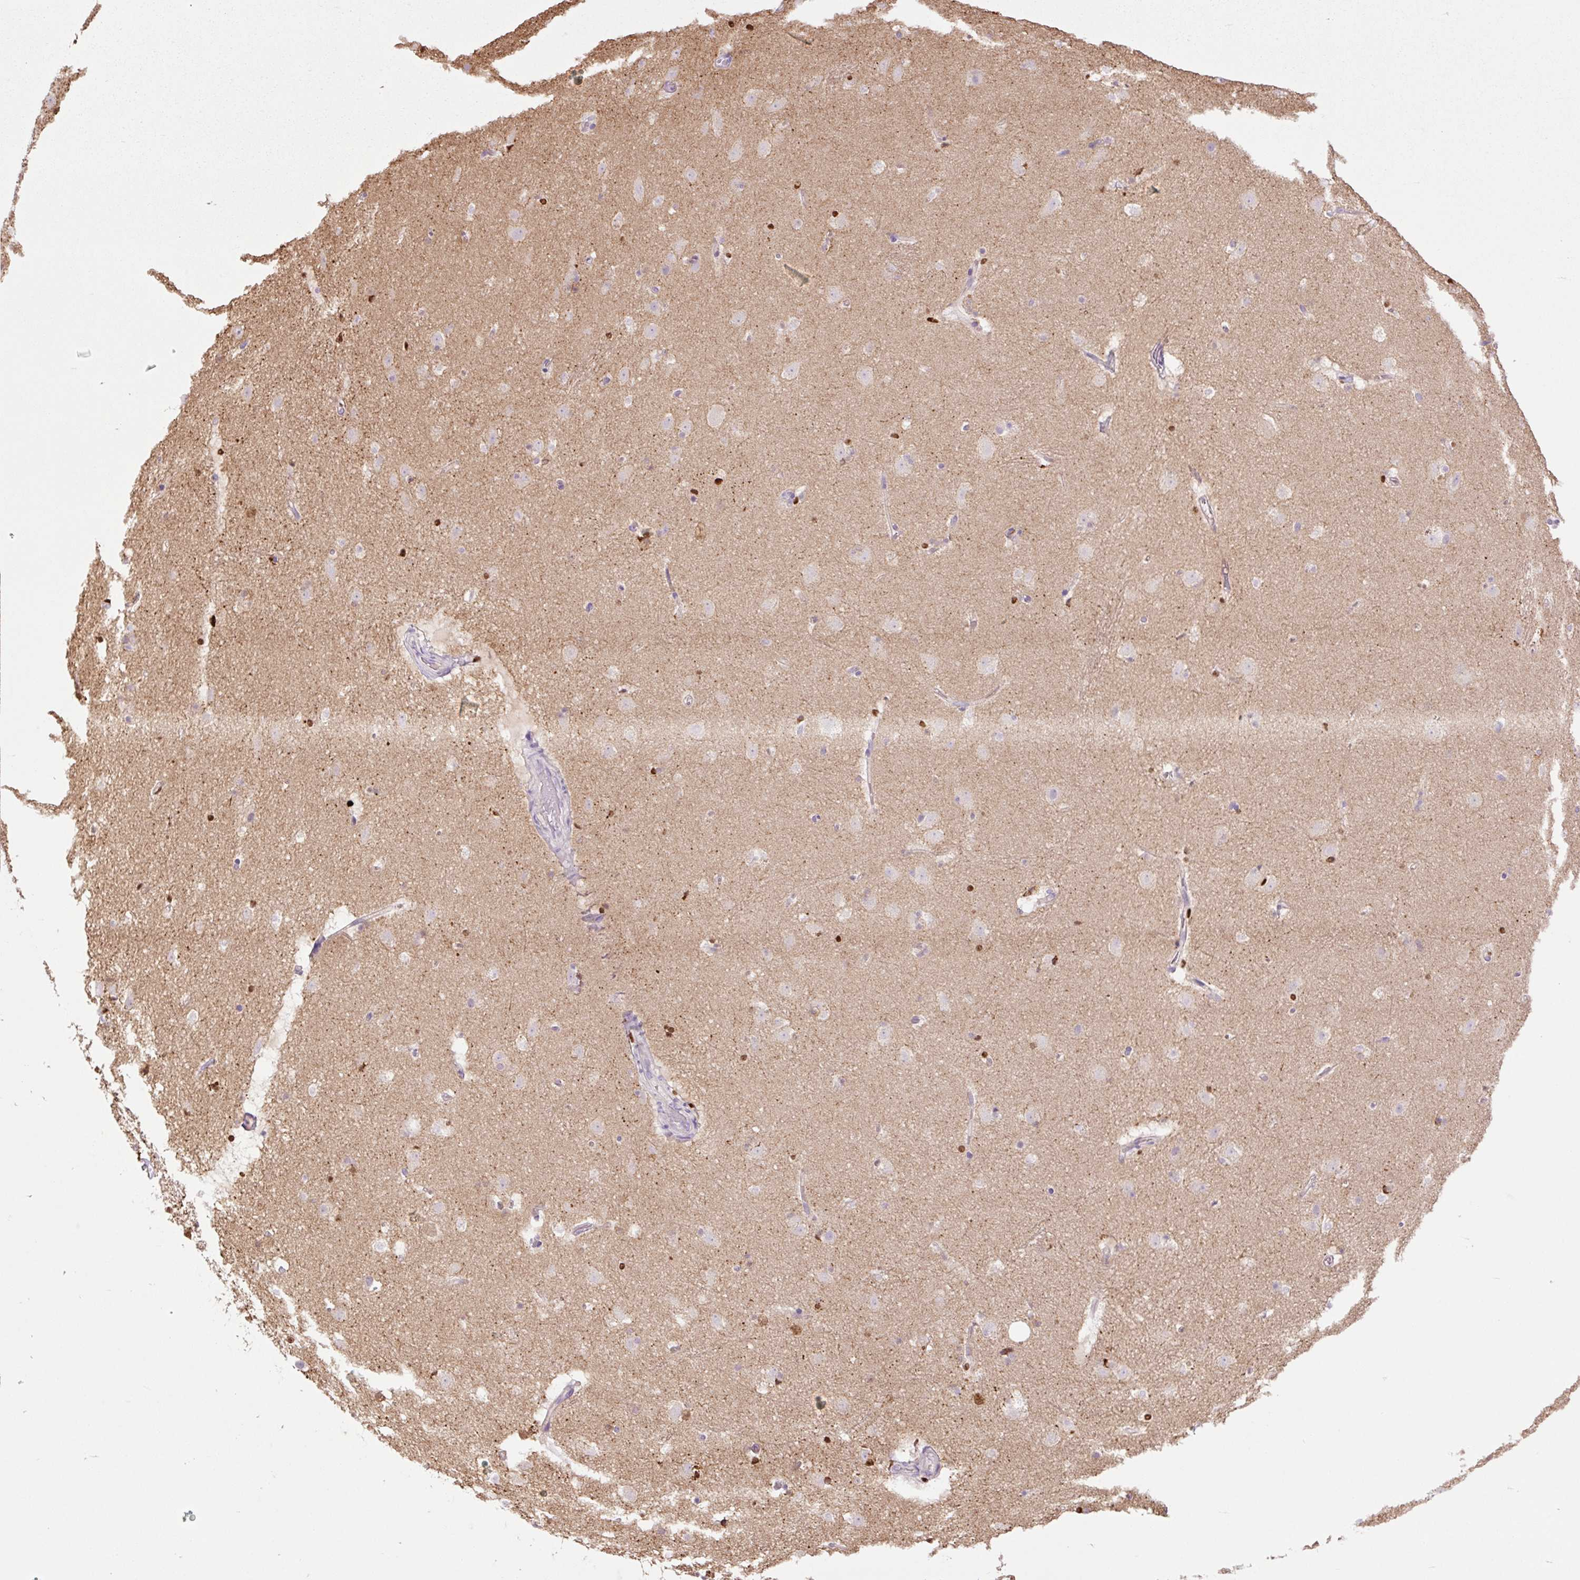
{"staining": {"intensity": "negative", "quantity": "none", "location": "none"}, "tissue": "caudate", "cell_type": "Glial cells", "image_type": "normal", "snomed": [{"axis": "morphology", "description": "Normal tissue, NOS"}, {"axis": "topography", "description": "Lateral ventricle wall"}], "caption": "A high-resolution histopathology image shows immunohistochemistry staining of normal caudate, which displays no significant positivity in glial cells. Nuclei are stained in blue.", "gene": "SPI1", "patient": {"sex": "male", "age": 37}}